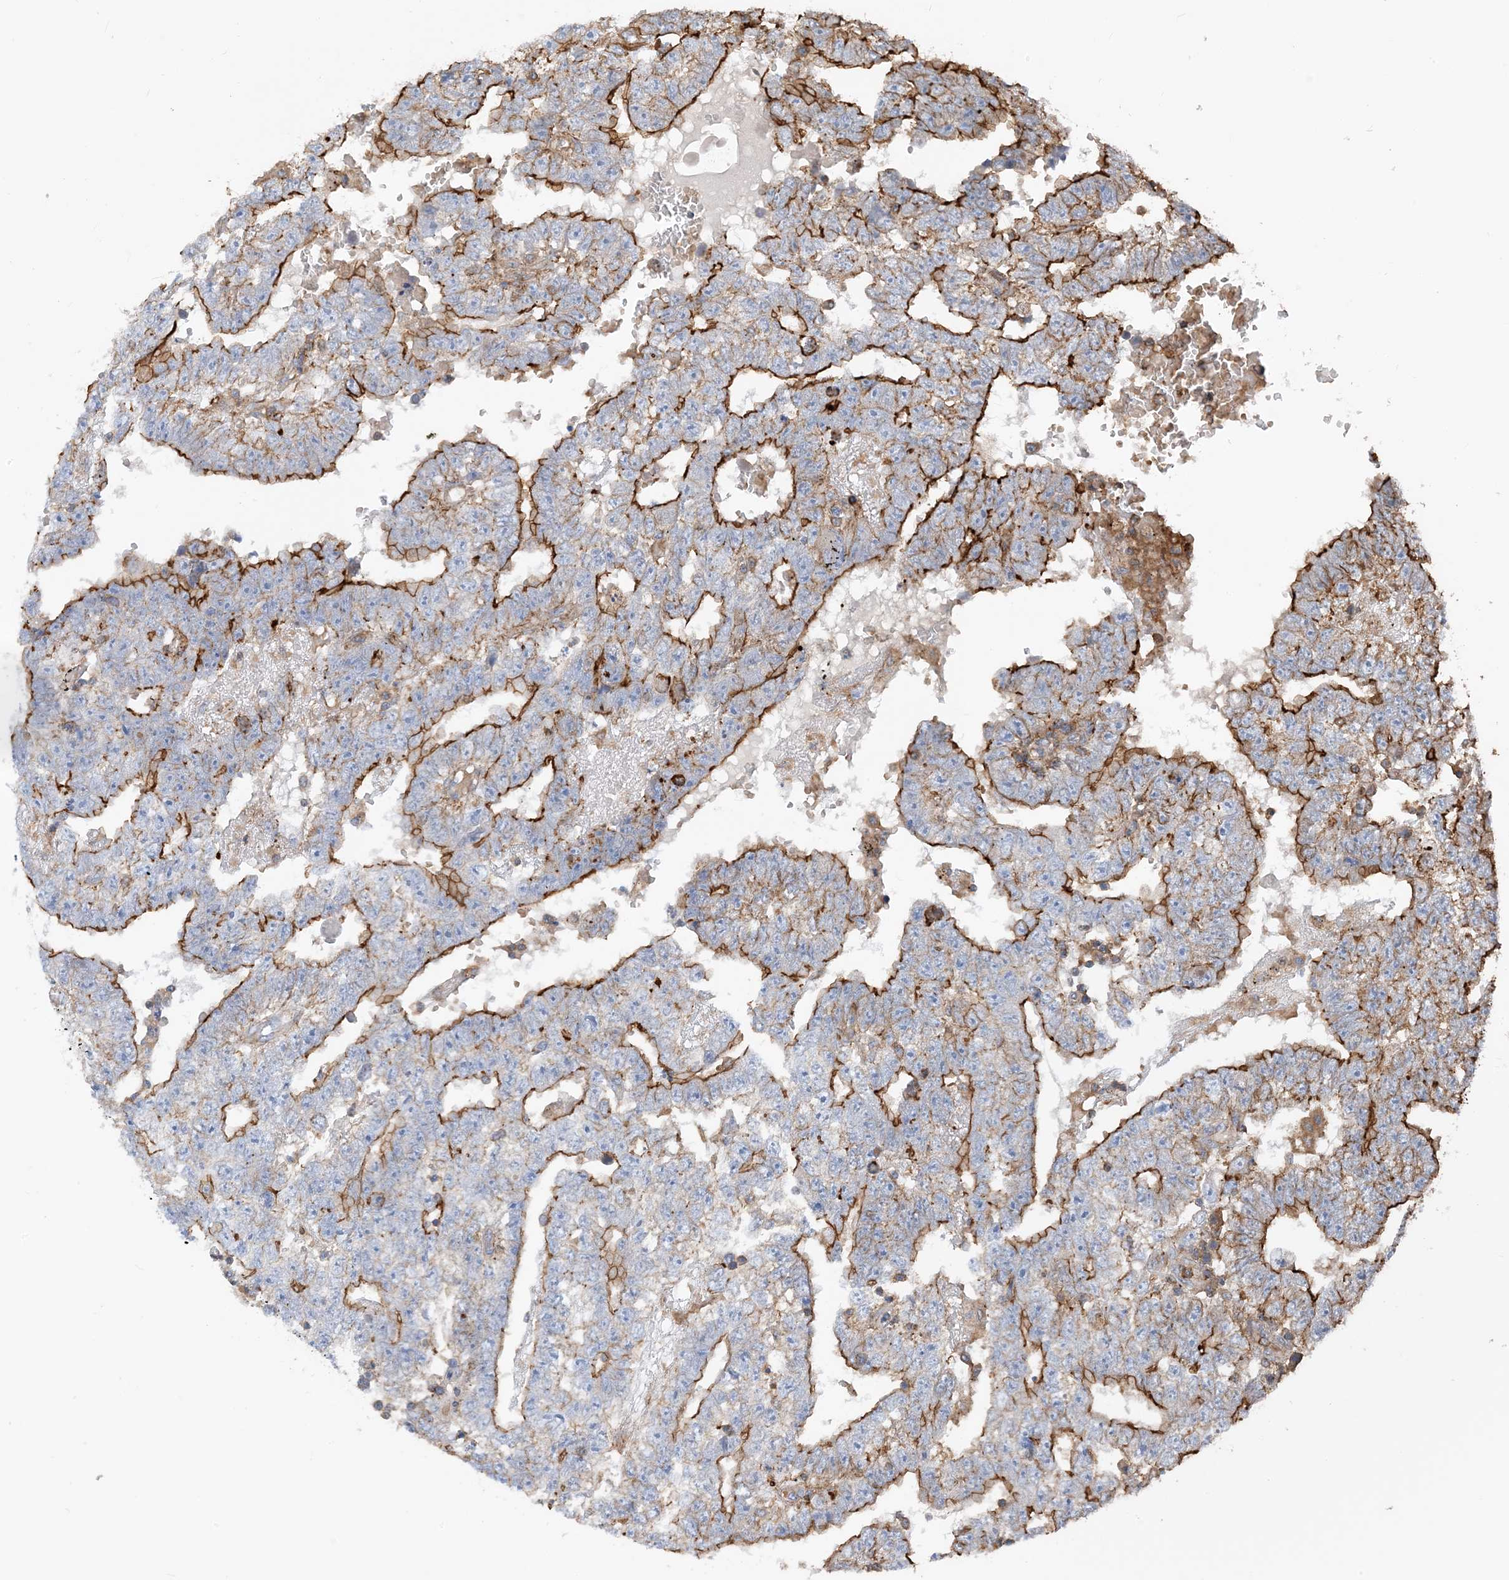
{"staining": {"intensity": "moderate", "quantity": "<25%", "location": "cytoplasmic/membranous"}, "tissue": "testis cancer", "cell_type": "Tumor cells", "image_type": "cancer", "snomed": [{"axis": "morphology", "description": "Carcinoma, Embryonal, NOS"}, {"axis": "topography", "description": "Testis"}], "caption": "Approximately <25% of tumor cells in human testis cancer (embryonal carcinoma) demonstrate moderate cytoplasmic/membranous protein positivity as visualized by brown immunohistochemical staining.", "gene": "PARVG", "patient": {"sex": "male", "age": 25}}